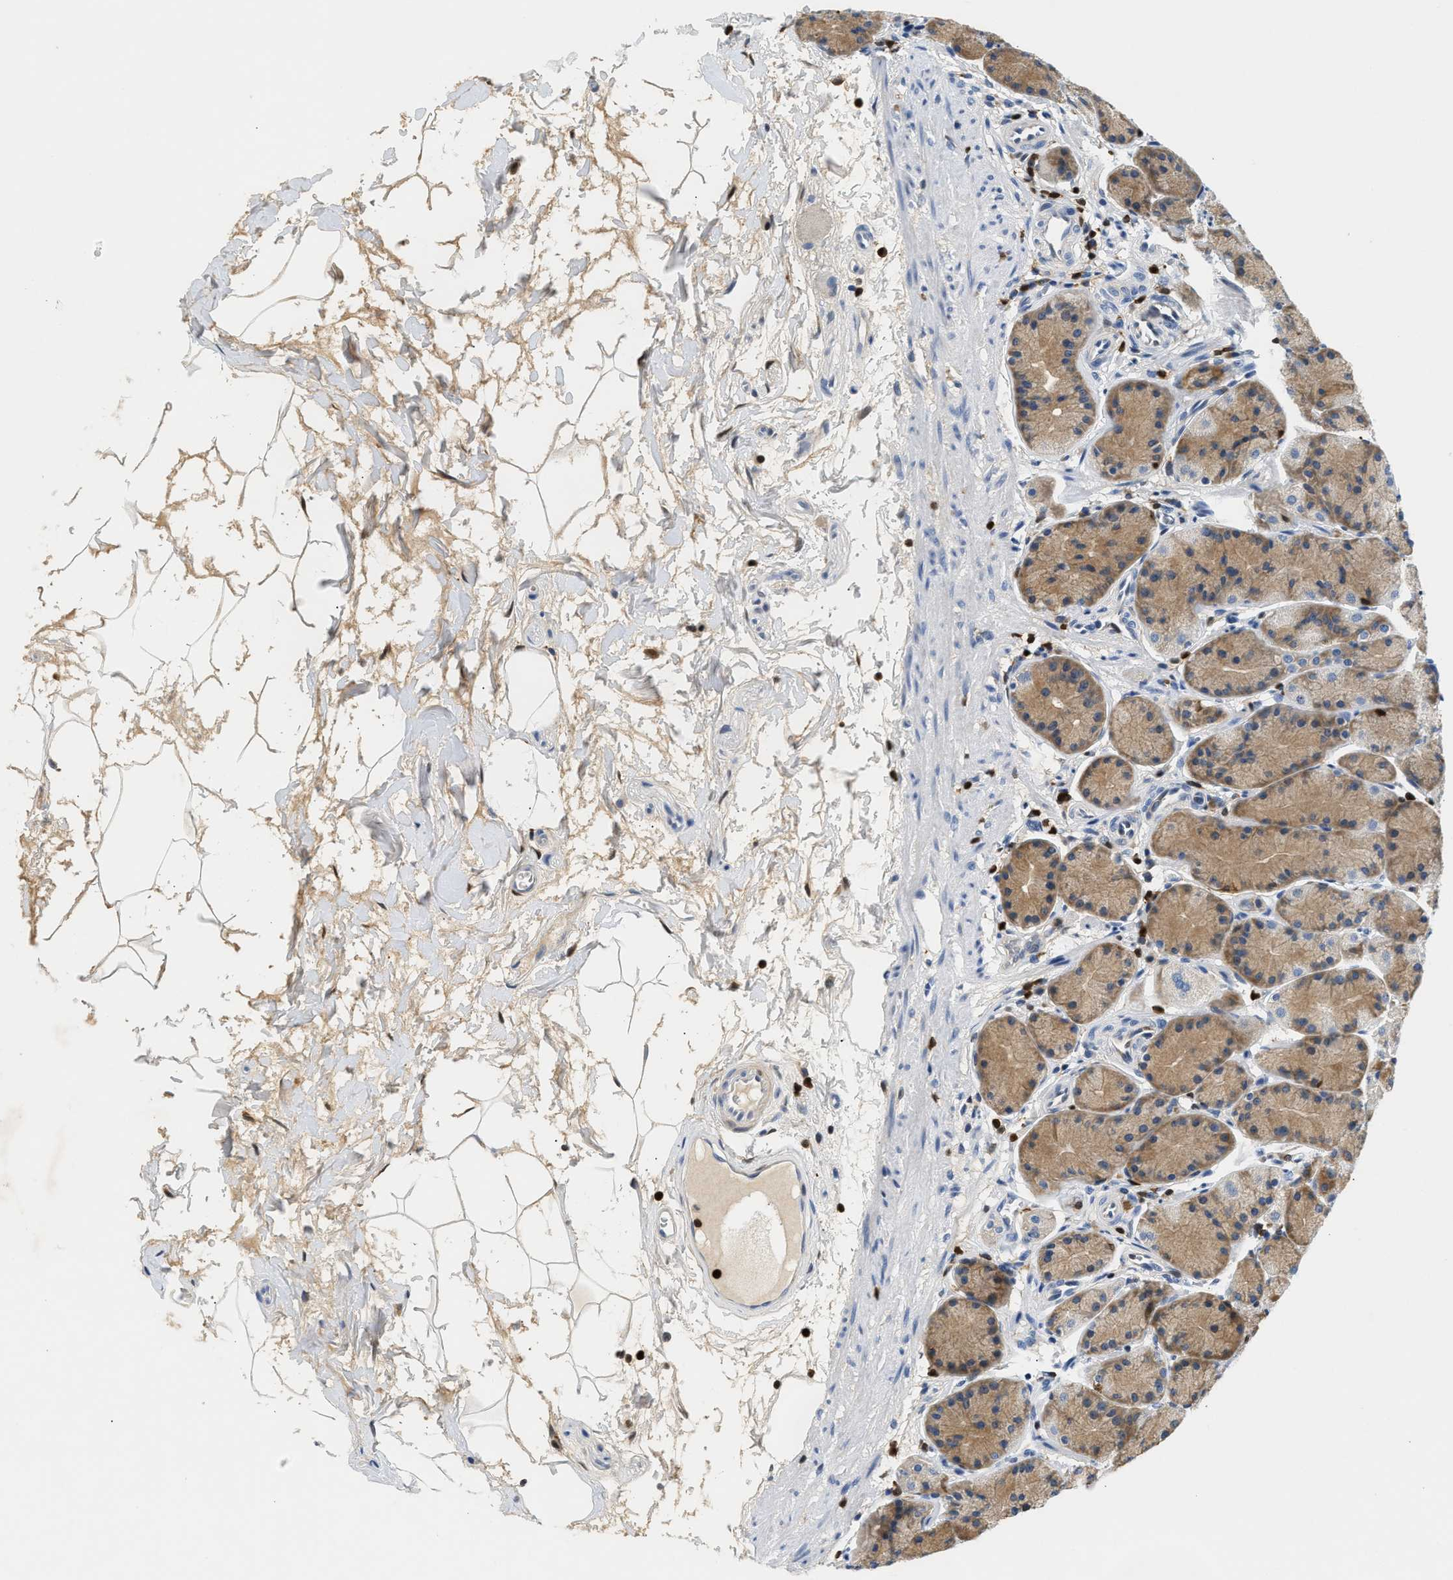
{"staining": {"intensity": "moderate", "quantity": "25%-75%", "location": "cytoplasmic/membranous"}, "tissue": "stomach", "cell_type": "Glandular cells", "image_type": "normal", "snomed": [{"axis": "morphology", "description": "Normal tissue, NOS"}, {"axis": "topography", "description": "Stomach"}], "caption": "Immunohistochemistry (IHC) (DAB (3,3'-diaminobenzidine)) staining of normal stomach reveals moderate cytoplasmic/membranous protein positivity in approximately 25%-75% of glandular cells.", "gene": "SLIT2", "patient": {"sex": "male", "age": 42}}